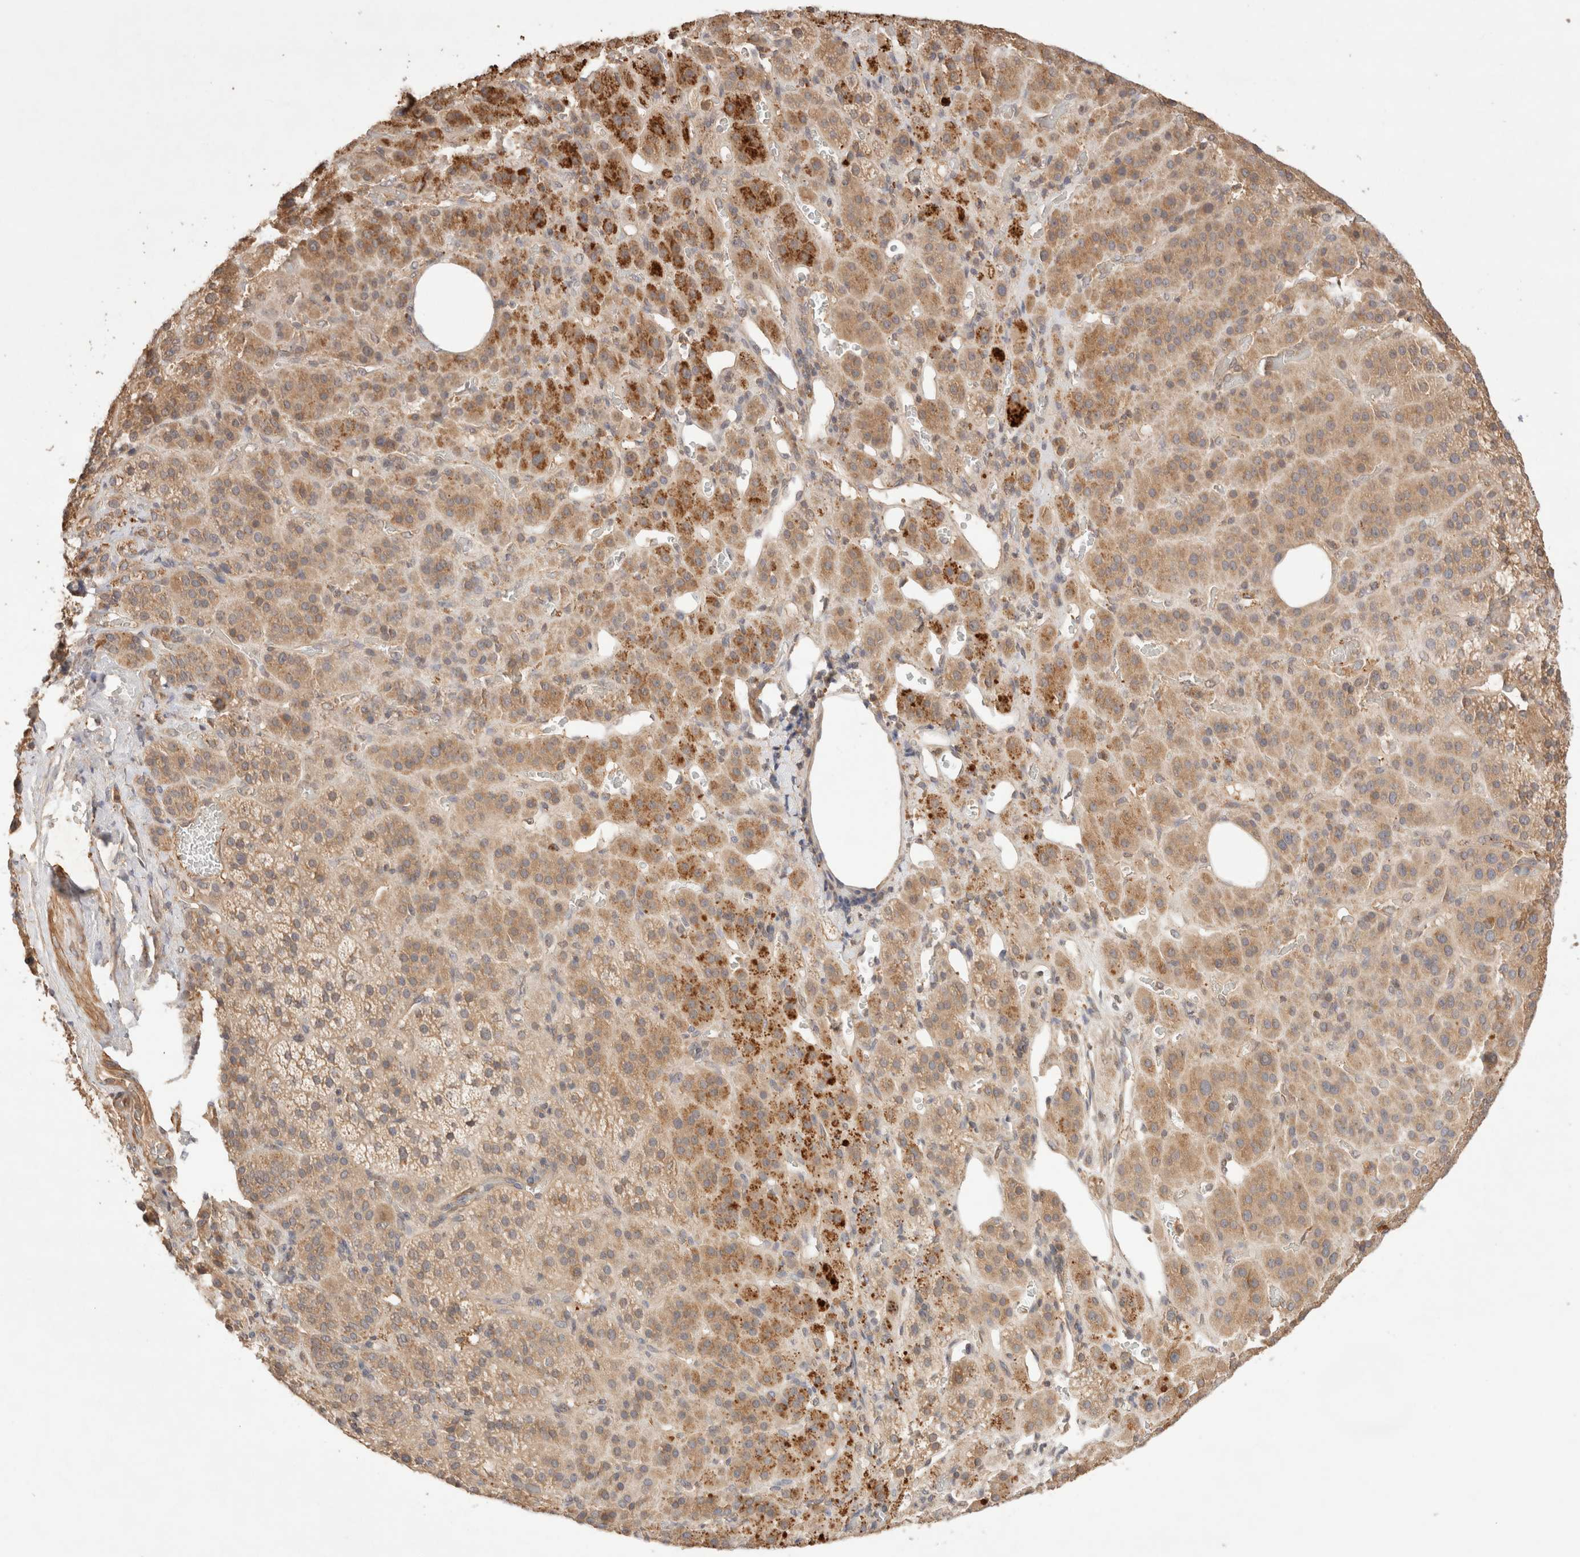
{"staining": {"intensity": "moderate", "quantity": ">75%", "location": "cytoplasmic/membranous"}, "tissue": "adrenal gland", "cell_type": "Glandular cells", "image_type": "normal", "snomed": [{"axis": "morphology", "description": "Normal tissue, NOS"}, {"axis": "topography", "description": "Adrenal gland"}], "caption": "Immunohistochemical staining of benign adrenal gland displays medium levels of moderate cytoplasmic/membranous staining in approximately >75% of glandular cells. (brown staining indicates protein expression, while blue staining denotes nuclei).", "gene": "CARNMT1", "patient": {"sex": "male", "age": 57}}